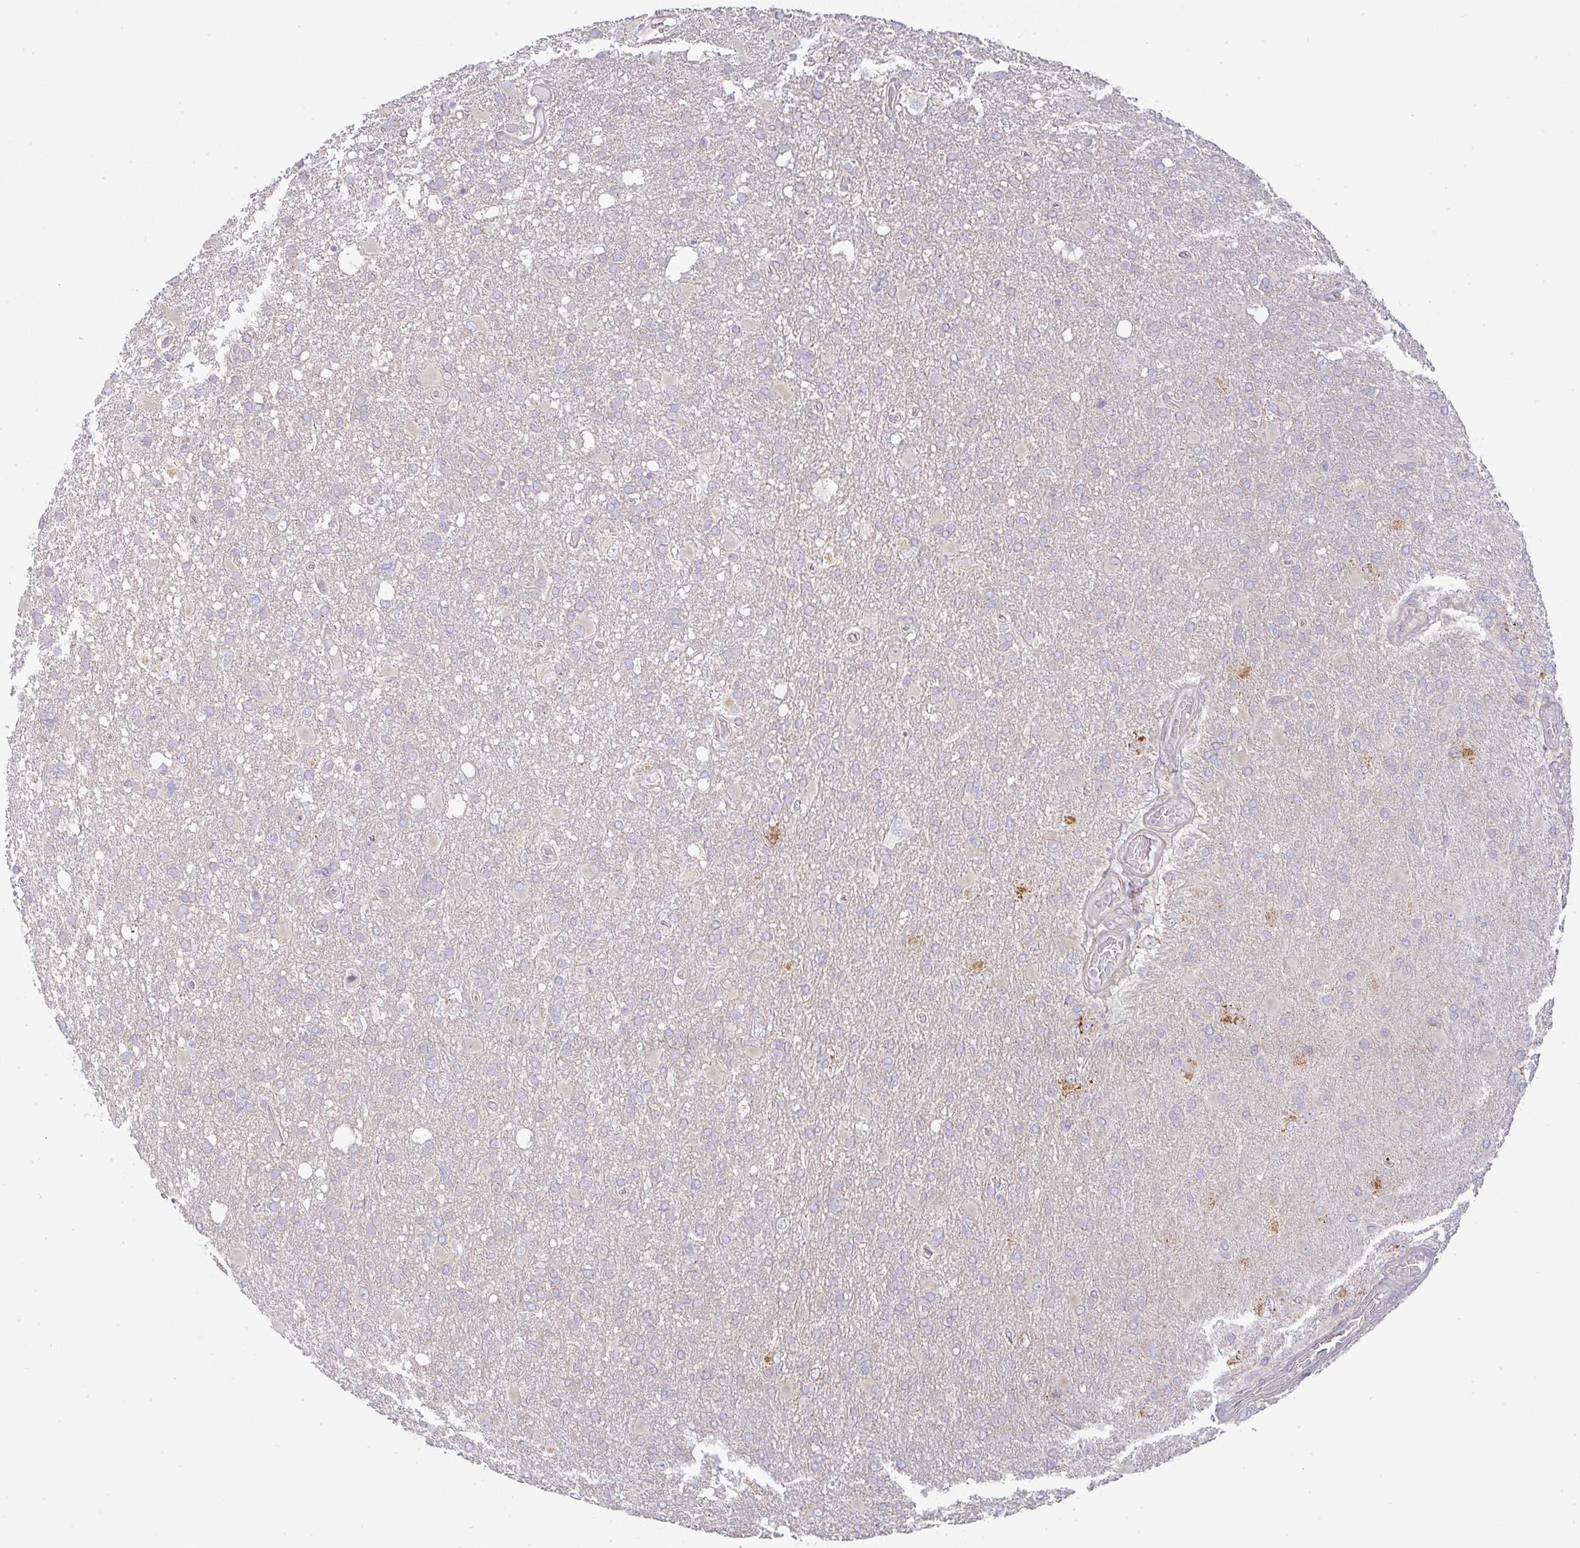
{"staining": {"intensity": "negative", "quantity": "none", "location": "none"}, "tissue": "glioma", "cell_type": "Tumor cells", "image_type": "cancer", "snomed": [{"axis": "morphology", "description": "Glioma, malignant, High grade"}, {"axis": "topography", "description": "Brain"}], "caption": "An image of human malignant glioma (high-grade) is negative for staining in tumor cells.", "gene": "MOB1A", "patient": {"sex": "male", "age": 61}}